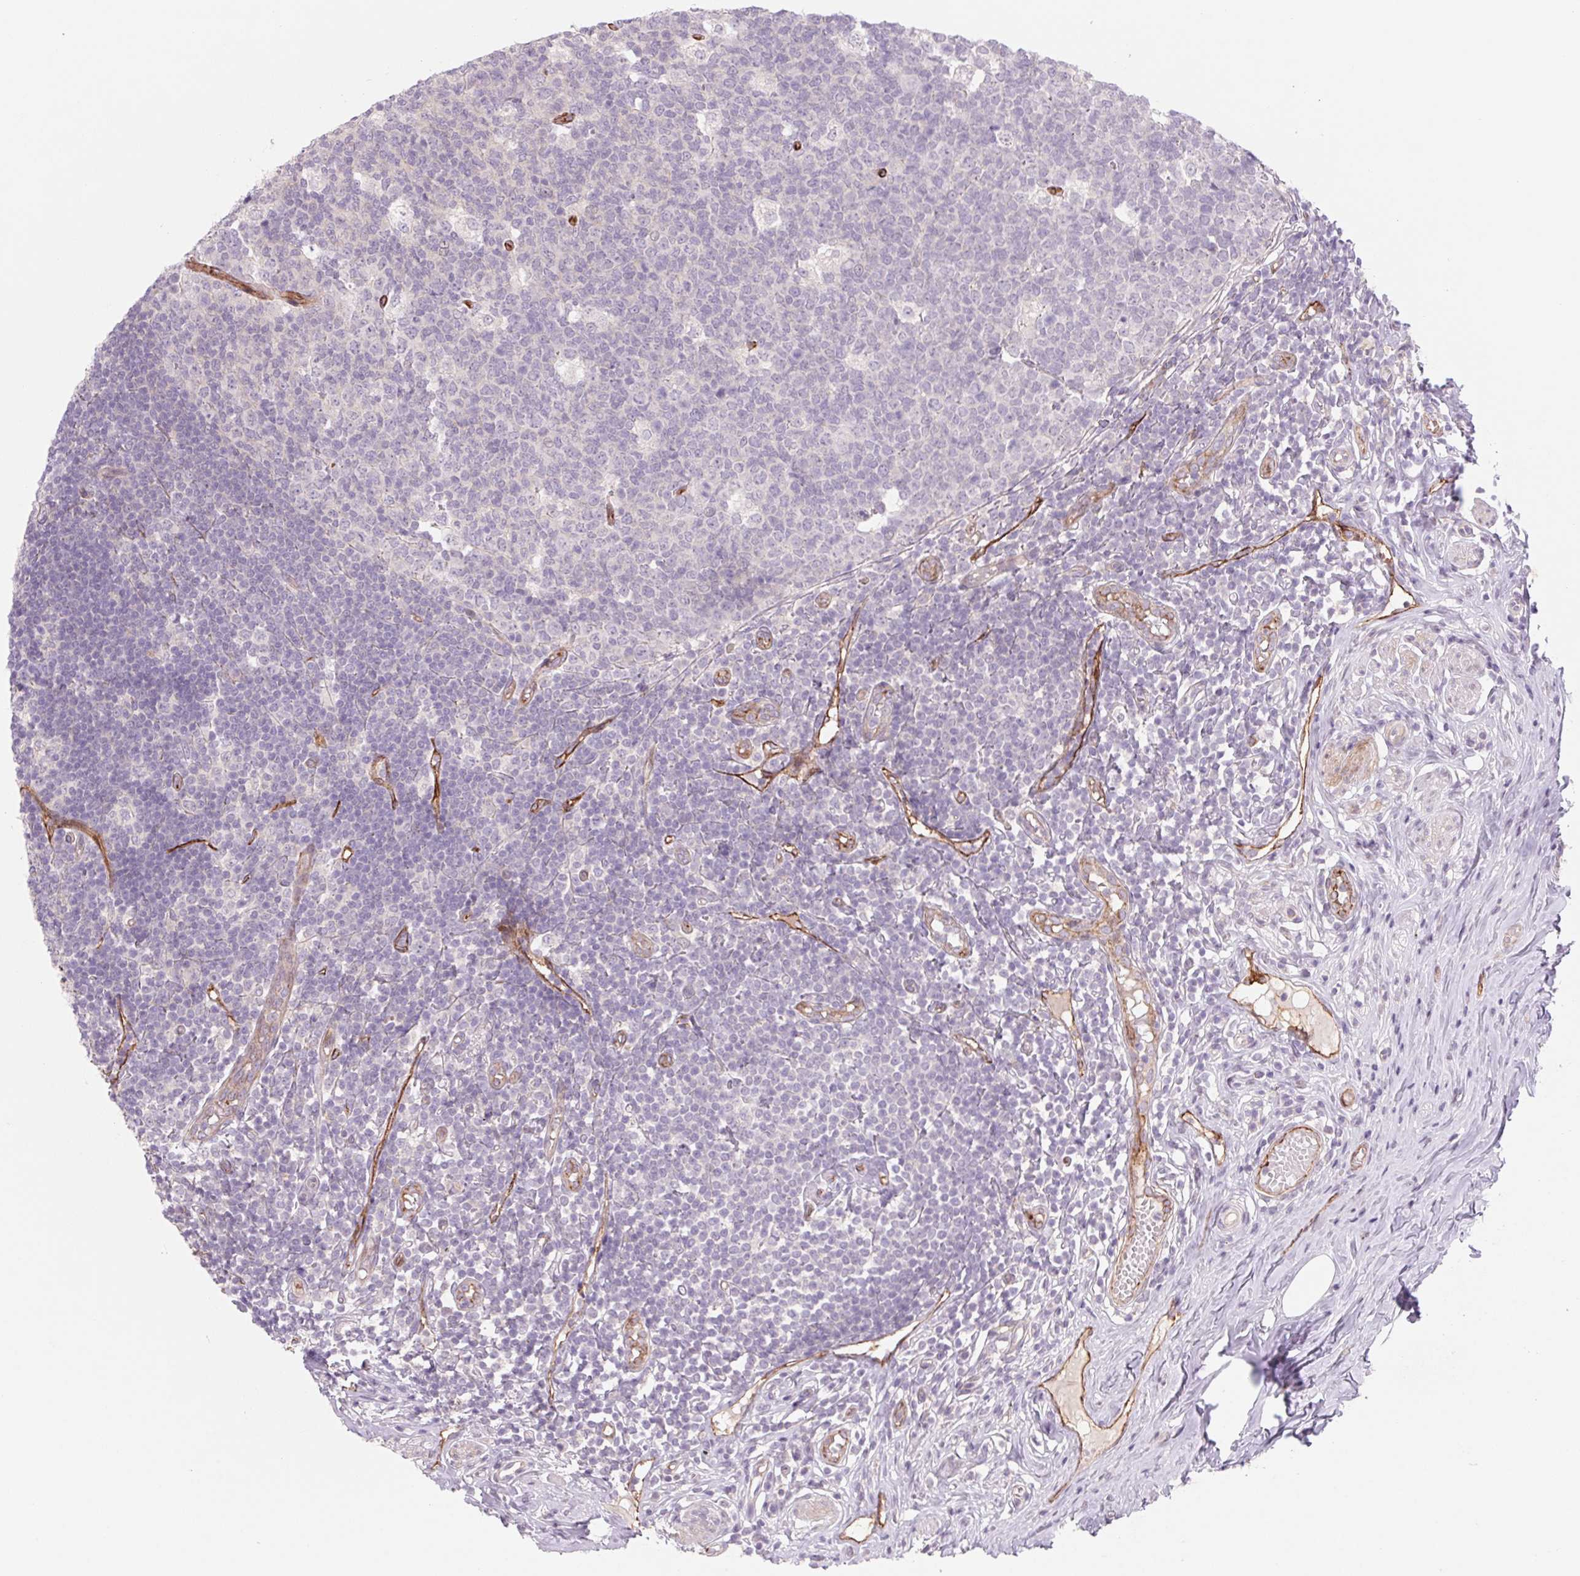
{"staining": {"intensity": "negative", "quantity": "none", "location": "none"}, "tissue": "appendix", "cell_type": "Glandular cells", "image_type": "normal", "snomed": [{"axis": "morphology", "description": "Normal tissue, NOS"}, {"axis": "topography", "description": "Appendix"}], "caption": "Immunohistochemistry (IHC) histopathology image of benign appendix: appendix stained with DAB (3,3'-diaminobenzidine) shows no significant protein positivity in glandular cells.", "gene": "MS4A13", "patient": {"sex": "male", "age": 18}}